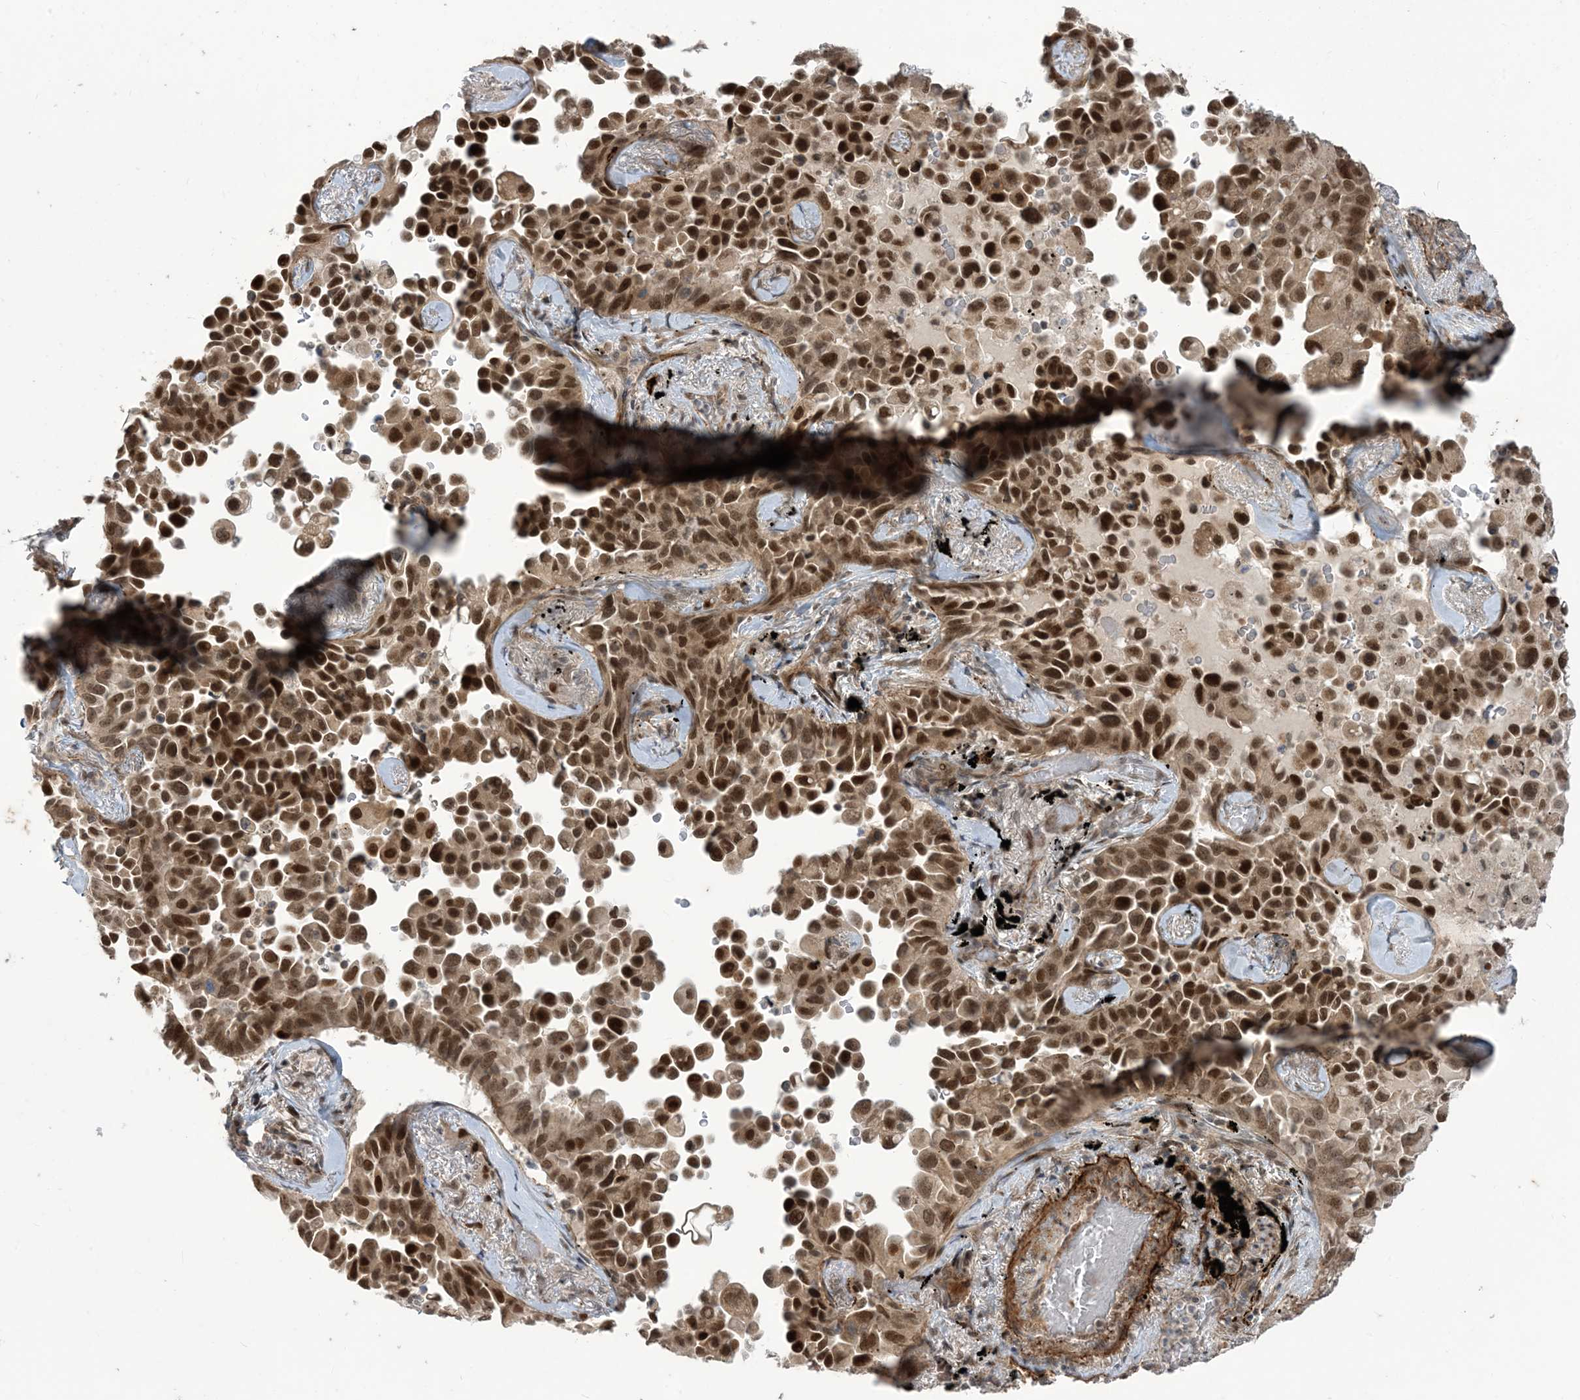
{"staining": {"intensity": "strong", "quantity": "25%-75%", "location": "nuclear"}, "tissue": "lung cancer", "cell_type": "Tumor cells", "image_type": "cancer", "snomed": [{"axis": "morphology", "description": "Adenocarcinoma, NOS"}, {"axis": "topography", "description": "Lung"}], "caption": "This is an image of immunohistochemistry staining of lung cancer, which shows strong expression in the nuclear of tumor cells.", "gene": "LAGE3", "patient": {"sex": "female", "age": 67}}